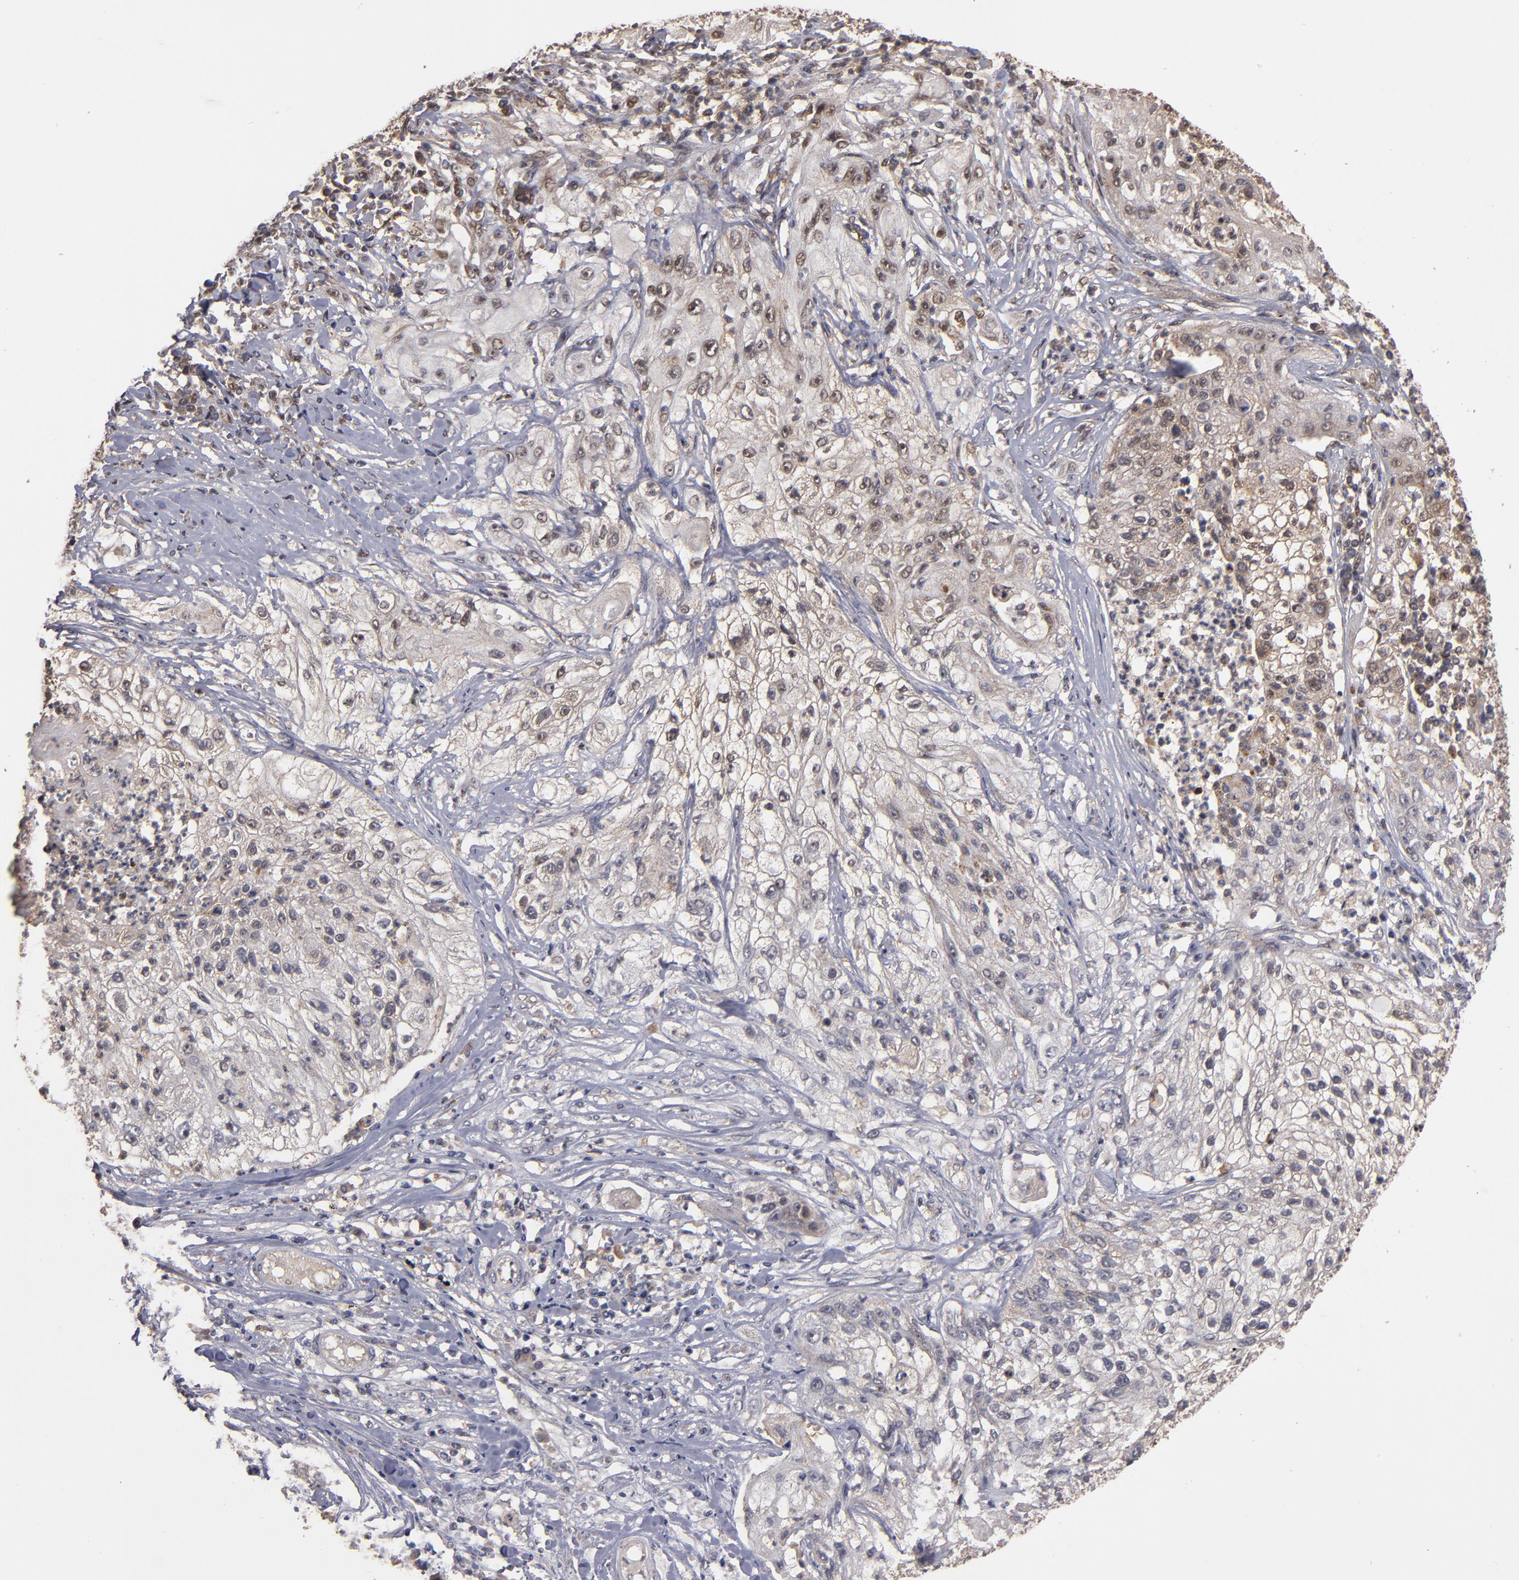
{"staining": {"intensity": "weak", "quantity": "25%-75%", "location": "nuclear"}, "tissue": "lung cancer", "cell_type": "Tumor cells", "image_type": "cancer", "snomed": [{"axis": "morphology", "description": "Inflammation, NOS"}, {"axis": "morphology", "description": "Squamous cell carcinoma, NOS"}, {"axis": "topography", "description": "Lymph node"}, {"axis": "topography", "description": "Soft tissue"}, {"axis": "topography", "description": "Lung"}], "caption": "There is low levels of weak nuclear positivity in tumor cells of squamous cell carcinoma (lung), as demonstrated by immunohistochemical staining (brown color).", "gene": "CUL5", "patient": {"sex": "male", "age": 66}}